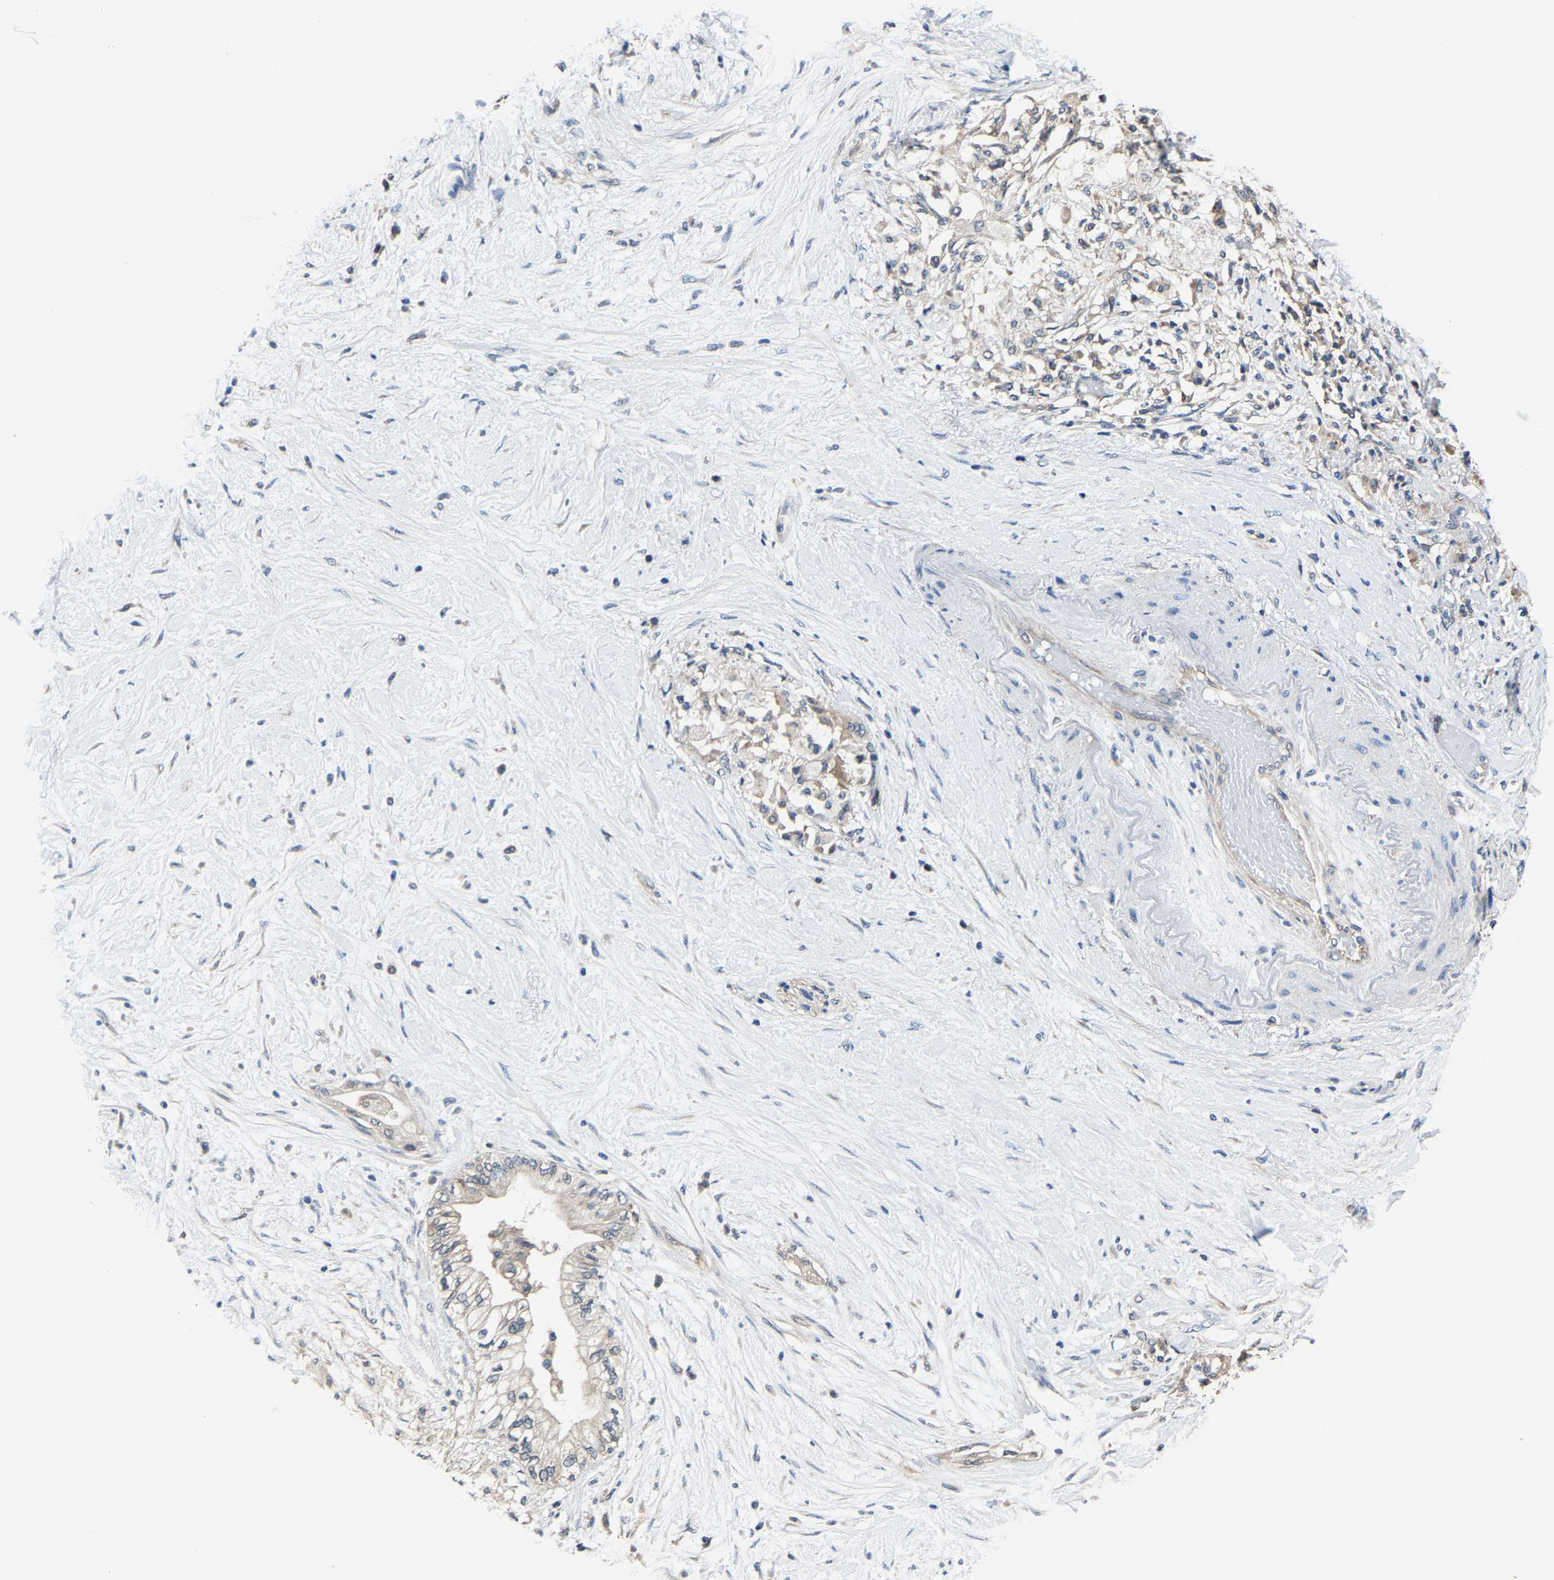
{"staining": {"intensity": "negative", "quantity": "none", "location": "none"}, "tissue": "pancreatic cancer", "cell_type": "Tumor cells", "image_type": "cancer", "snomed": [{"axis": "morphology", "description": "Normal tissue, NOS"}, {"axis": "morphology", "description": "Adenocarcinoma, NOS"}, {"axis": "topography", "description": "Pancreas"}, {"axis": "topography", "description": "Duodenum"}], "caption": "A photomicrograph of human pancreatic adenocarcinoma is negative for staining in tumor cells. Nuclei are stained in blue.", "gene": "STRBP", "patient": {"sex": "female", "age": 60}}